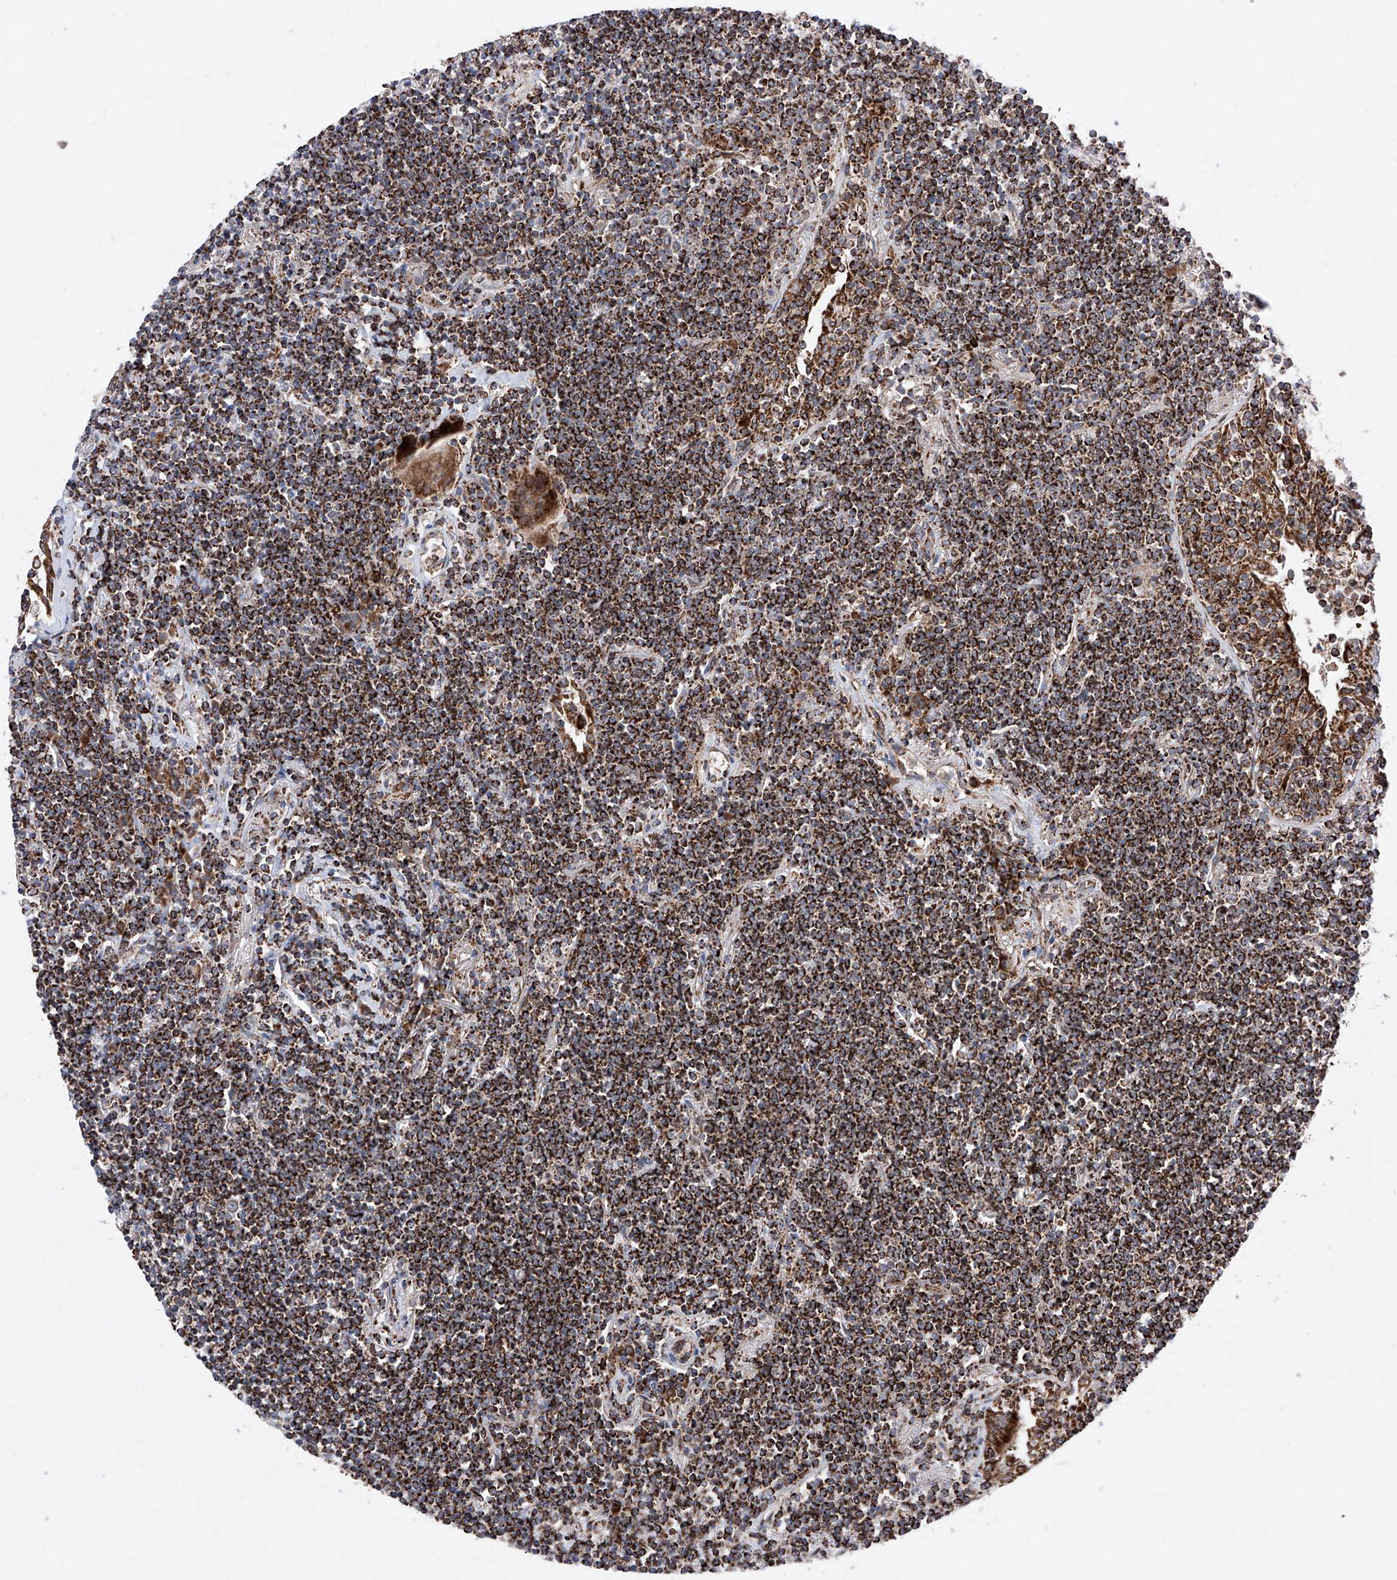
{"staining": {"intensity": "strong", "quantity": ">75%", "location": "cytoplasmic/membranous"}, "tissue": "lymphoma", "cell_type": "Tumor cells", "image_type": "cancer", "snomed": [{"axis": "morphology", "description": "Malignant lymphoma, non-Hodgkin's type, Low grade"}, {"axis": "topography", "description": "Lung"}], "caption": "Protein expression analysis of lymphoma exhibits strong cytoplasmic/membranous expression in approximately >75% of tumor cells.", "gene": "SEMA6A", "patient": {"sex": "female", "age": 71}}